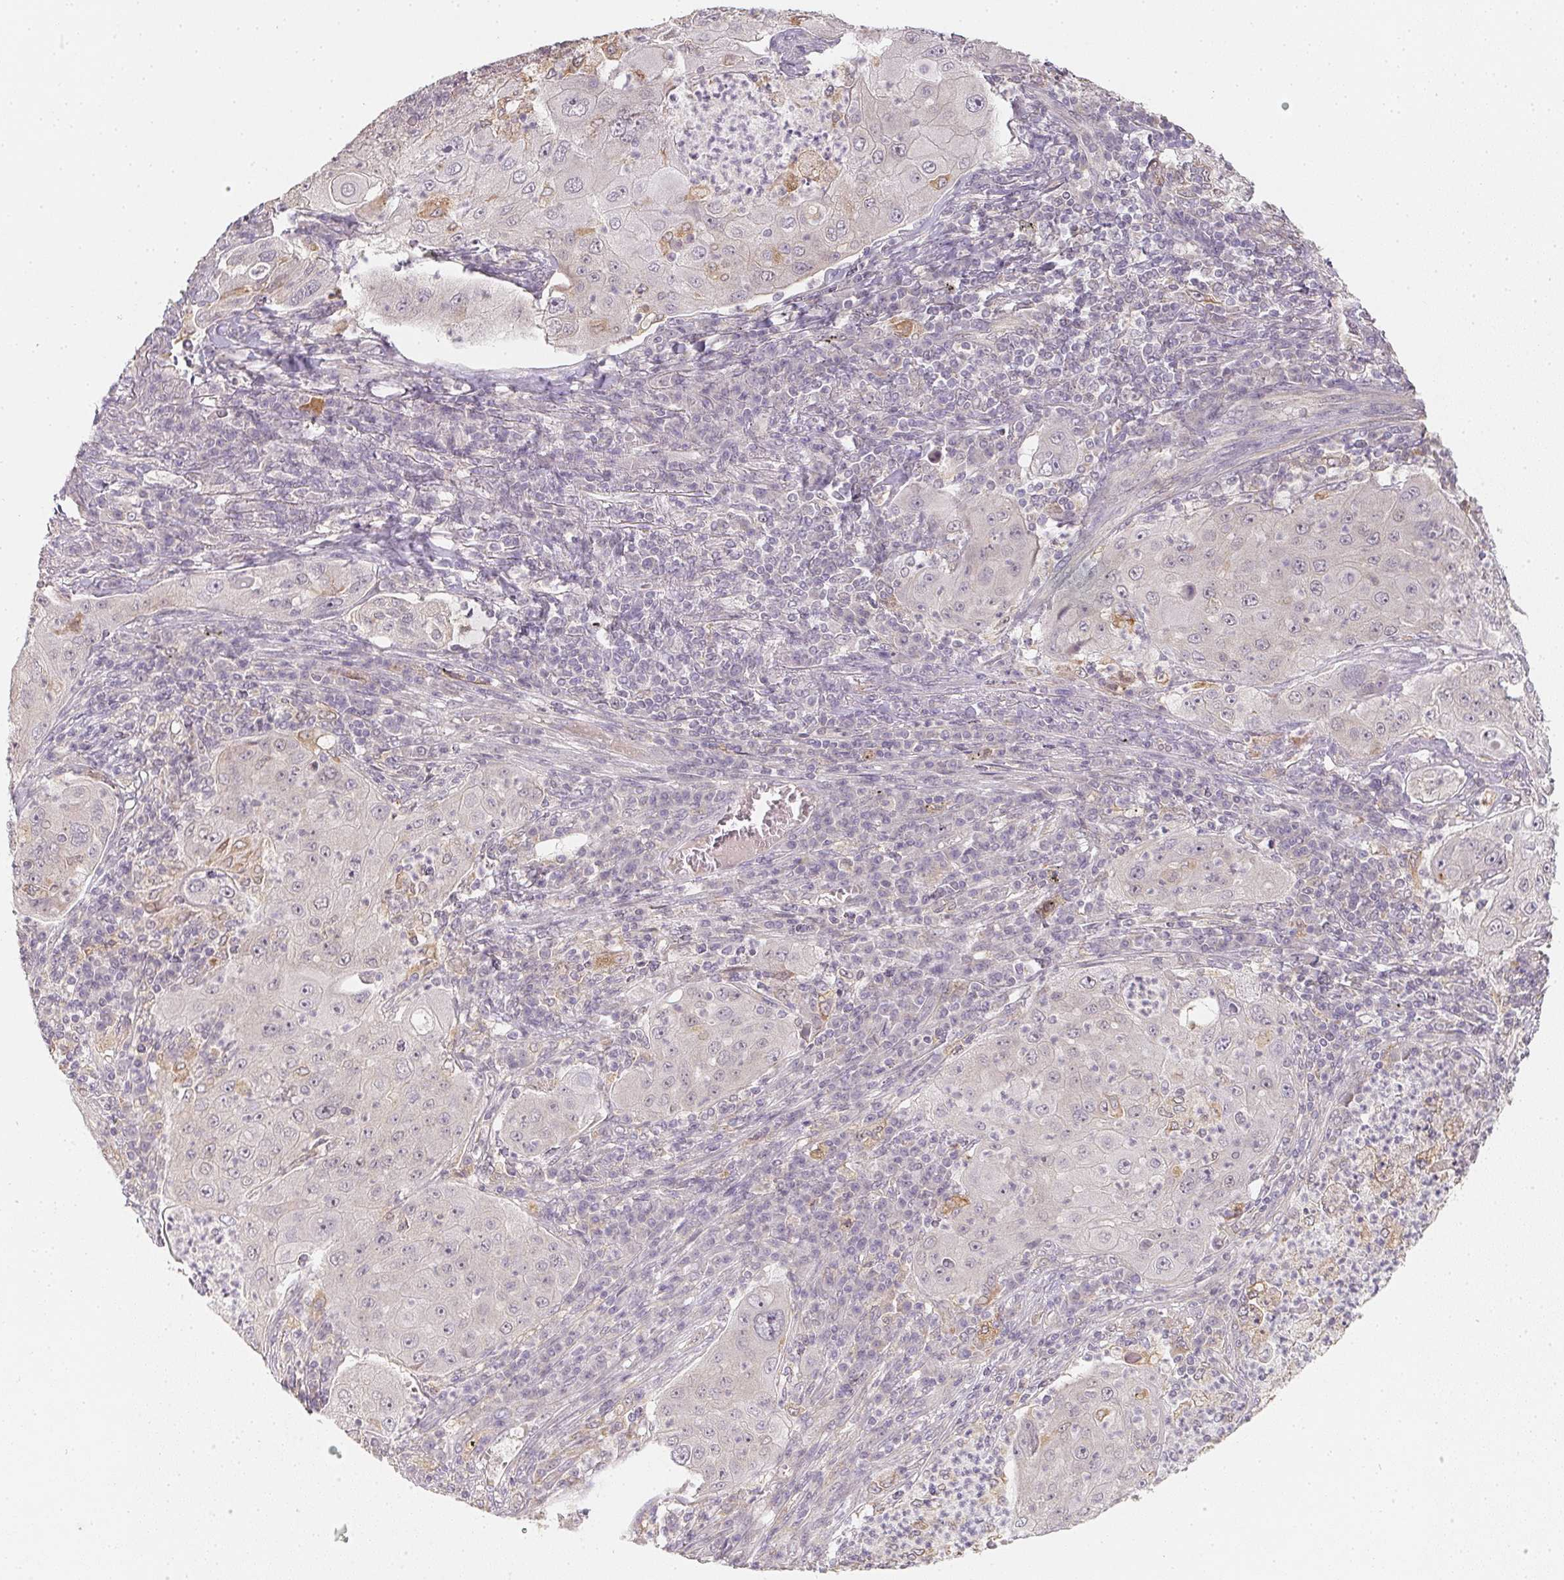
{"staining": {"intensity": "negative", "quantity": "none", "location": "none"}, "tissue": "lung cancer", "cell_type": "Tumor cells", "image_type": "cancer", "snomed": [{"axis": "morphology", "description": "Squamous cell carcinoma, NOS"}, {"axis": "topography", "description": "Lung"}], "caption": "Immunohistochemistry (IHC) of lung squamous cell carcinoma shows no positivity in tumor cells.", "gene": "SOAT1", "patient": {"sex": "female", "age": 59}}